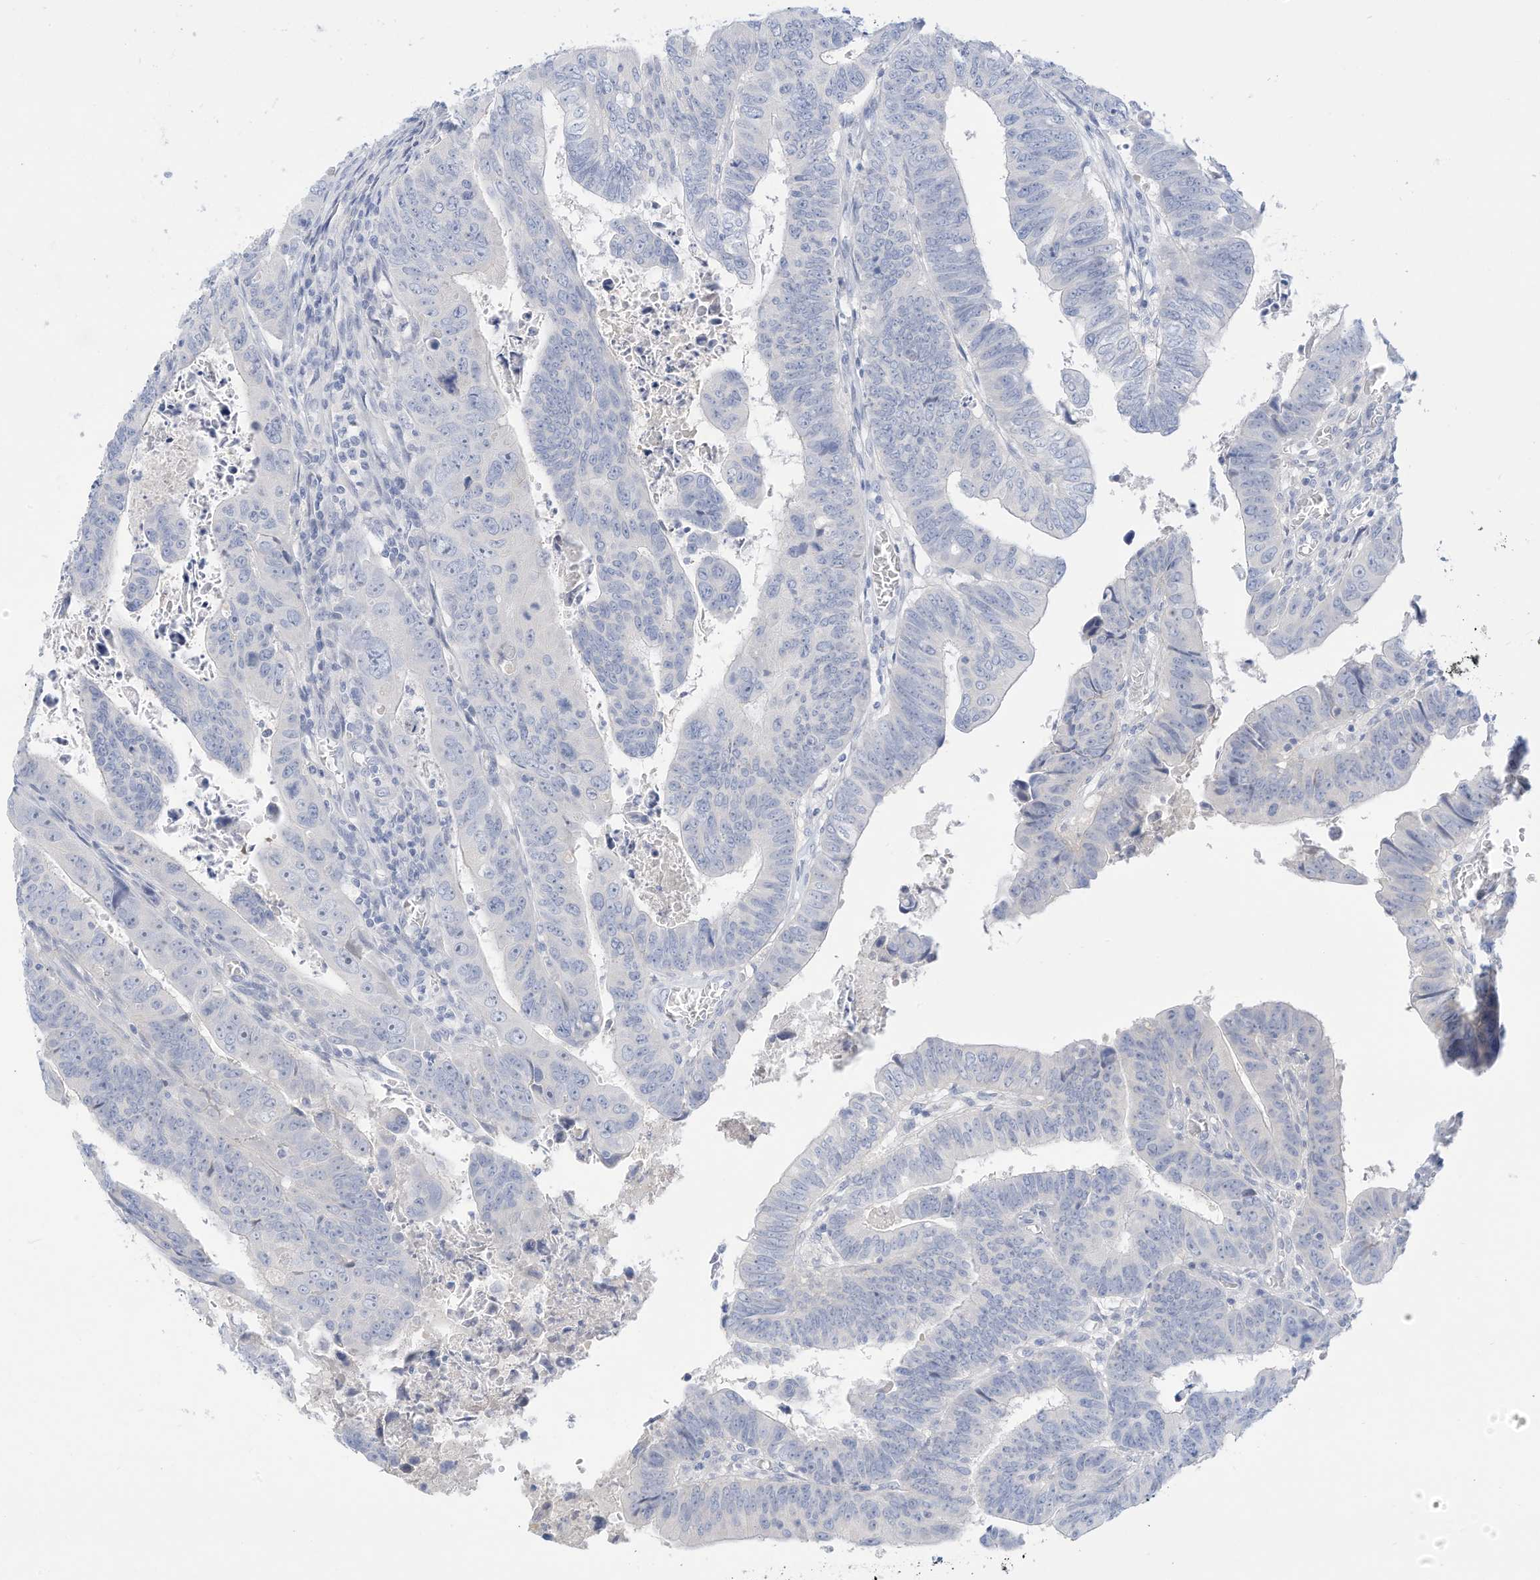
{"staining": {"intensity": "negative", "quantity": "none", "location": "none"}, "tissue": "colorectal cancer", "cell_type": "Tumor cells", "image_type": "cancer", "snomed": [{"axis": "morphology", "description": "Normal tissue, NOS"}, {"axis": "morphology", "description": "Adenocarcinoma, NOS"}, {"axis": "topography", "description": "Rectum"}], "caption": "A high-resolution histopathology image shows immunohistochemistry (IHC) staining of adenocarcinoma (colorectal), which displays no significant staining in tumor cells. (DAB immunohistochemistry, high magnification).", "gene": "SPOCD1", "patient": {"sex": "female", "age": 65}}